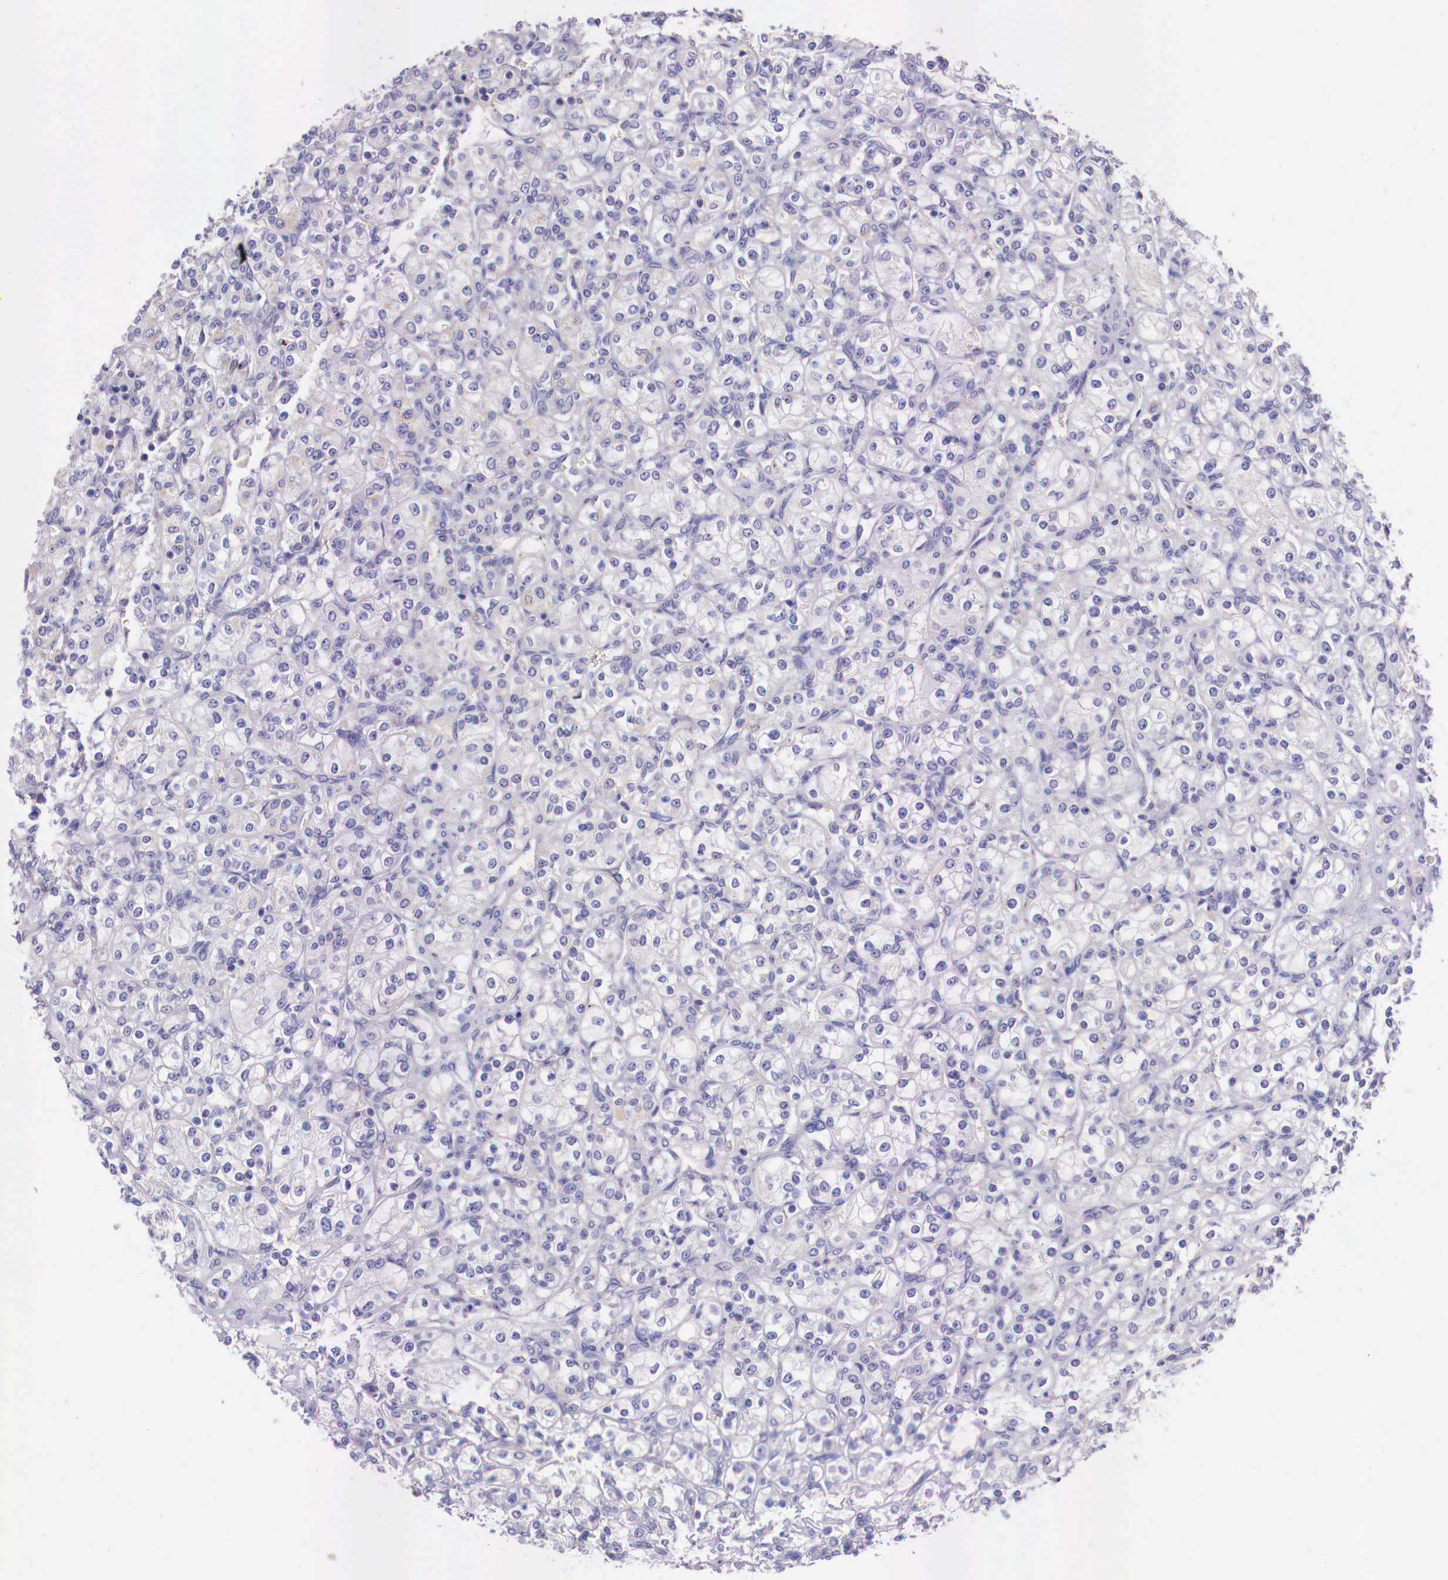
{"staining": {"intensity": "negative", "quantity": "none", "location": "none"}, "tissue": "renal cancer", "cell_type": "Tumor cells", "image_type": "cancer", "snomed": [{"axis": "morphology", "description": "Adenocarcinoma, NOS"}, {"axis": "topography", "description": "Kidney"}], "caption": "Immunohistochemistry image of human renal adenocarcinoma stained for a protein (brown), which demonstrates no staining in tumor cells.", "gene": "GRIPAP1", "patient": {"sex": "male", "age": 77}}